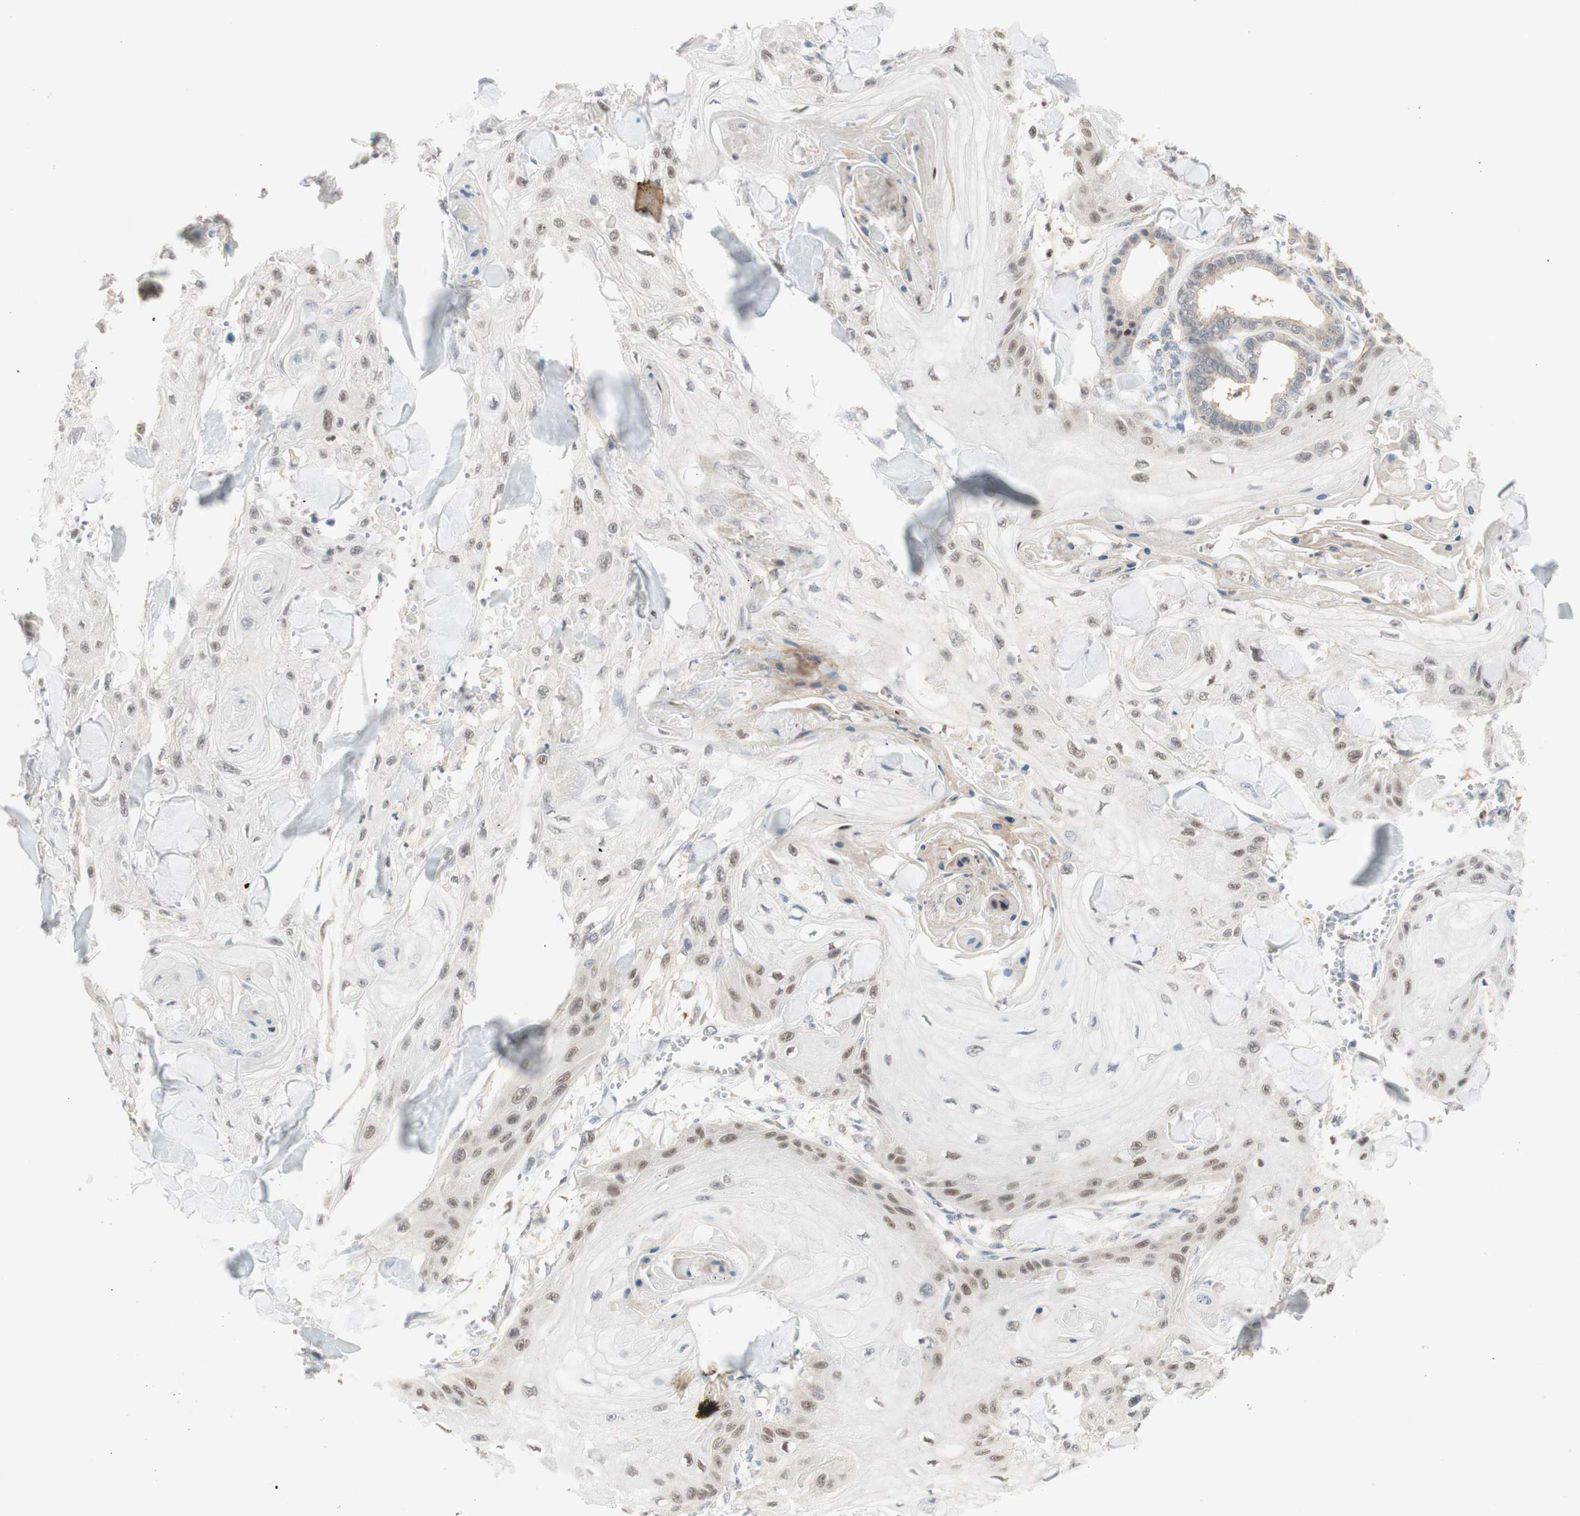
{"staining": {"intensity": "weak", "quantity": ">75%", "location": "nuclear"}, "tissue": "skin cancer", "cell_type": "Tumor cells", "image_type": "cancer", "snomed": [{"axis": "morphology", "description": "Squamous cell carcinoma, NOS"}, {"axis": "topography", "description": "Skin"}], "caption": "Human skin squamous cell carcinoma stained with a protein marker exhibits weak staining in tumor cells.", "gene": "RFNG", "patient": {"sex": "male", "age": 74}}